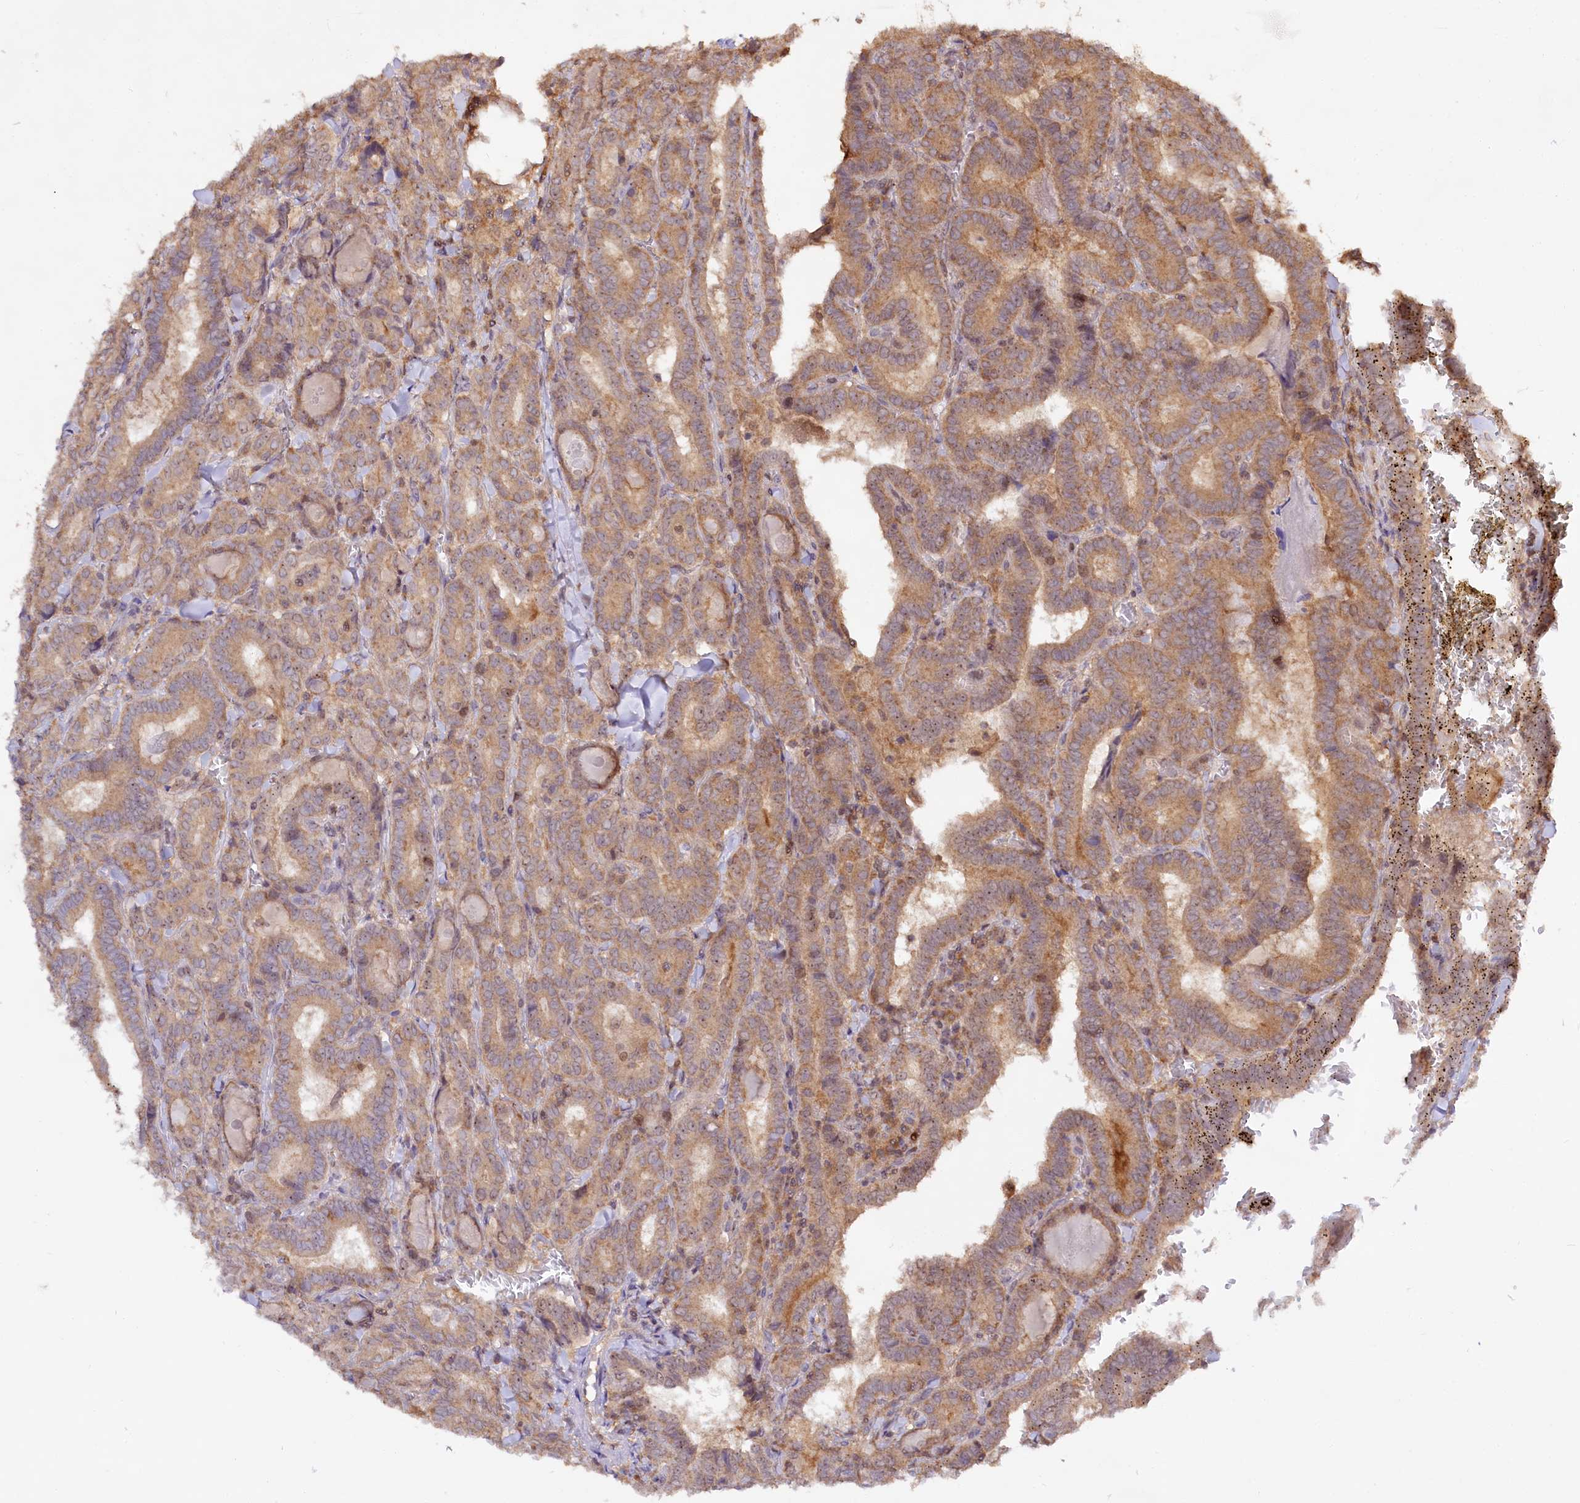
{"staining": {"intensity": "moderate", "quantity": ">75%", "location": "cytoplasmic/membranous,nuclear"}, "tissue": "thyroid cancer", "cell_type": "Tumor cells", "image_type": "cancer", "snomed": [{"axis": "morphology", "description": "Papillary adenocarcinoma, NOS"}, {"axis": "topography", "description": "Thyroid gland"}], "caption": "Moderate cytoplasmic/membranous and nuclear protein positivity is identified in about >75% of tumor cells in papillary adenocarcinoma (thyroid).", "gene": "RRP8", "patient": {"sex": "female", "age": 72}}